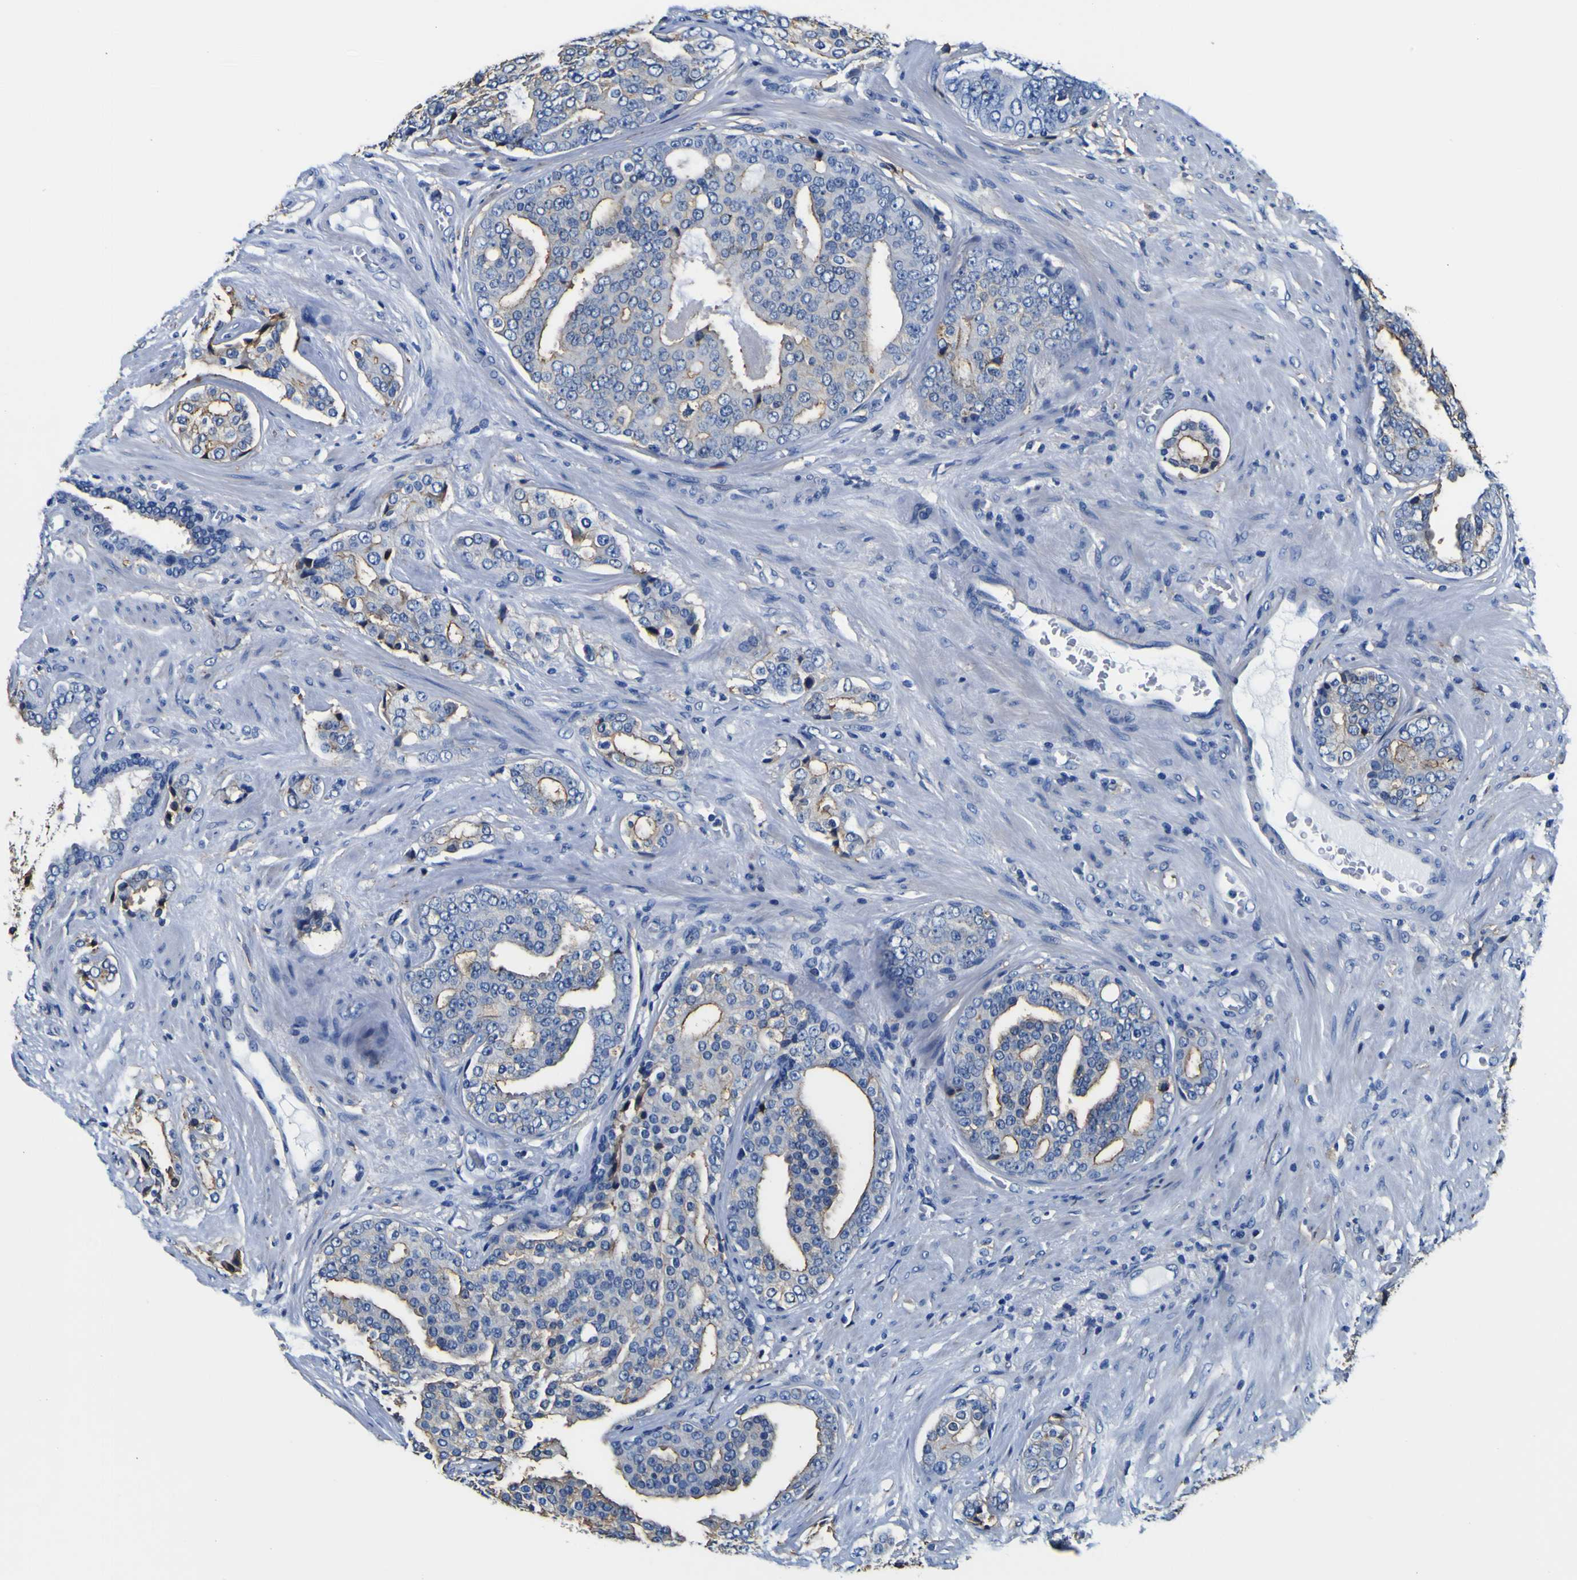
{"staining": {"intensity": "moderate", "quantity": "25%-75%", "location": "cytoplasmic/membranous"}, "tissue": "prostate cancer", "cell_type": "Tumor cells", "image_type": "cancer", "snomed": [{"axis": "morphology", "description": "Adenocarcinoma, High grade"}, {"axis": "topography", "description": "Prostate"}], "caption": "A high-resolution micrograph shows immunohistochemistry staining of prostate cancer (adenocarcinoma (high-grade)), which exhibits moderate cytoplasmic/membranous expression in about 25%-75% of tumor cells. The staining was performed using DAB (3,3'-diaminobenzidine), with brown indicating positive protein expression. Nuclei are stained blue with hematoxylin.", "gene": "PXDN", "patient": {"sex": "male", "age": 71}}